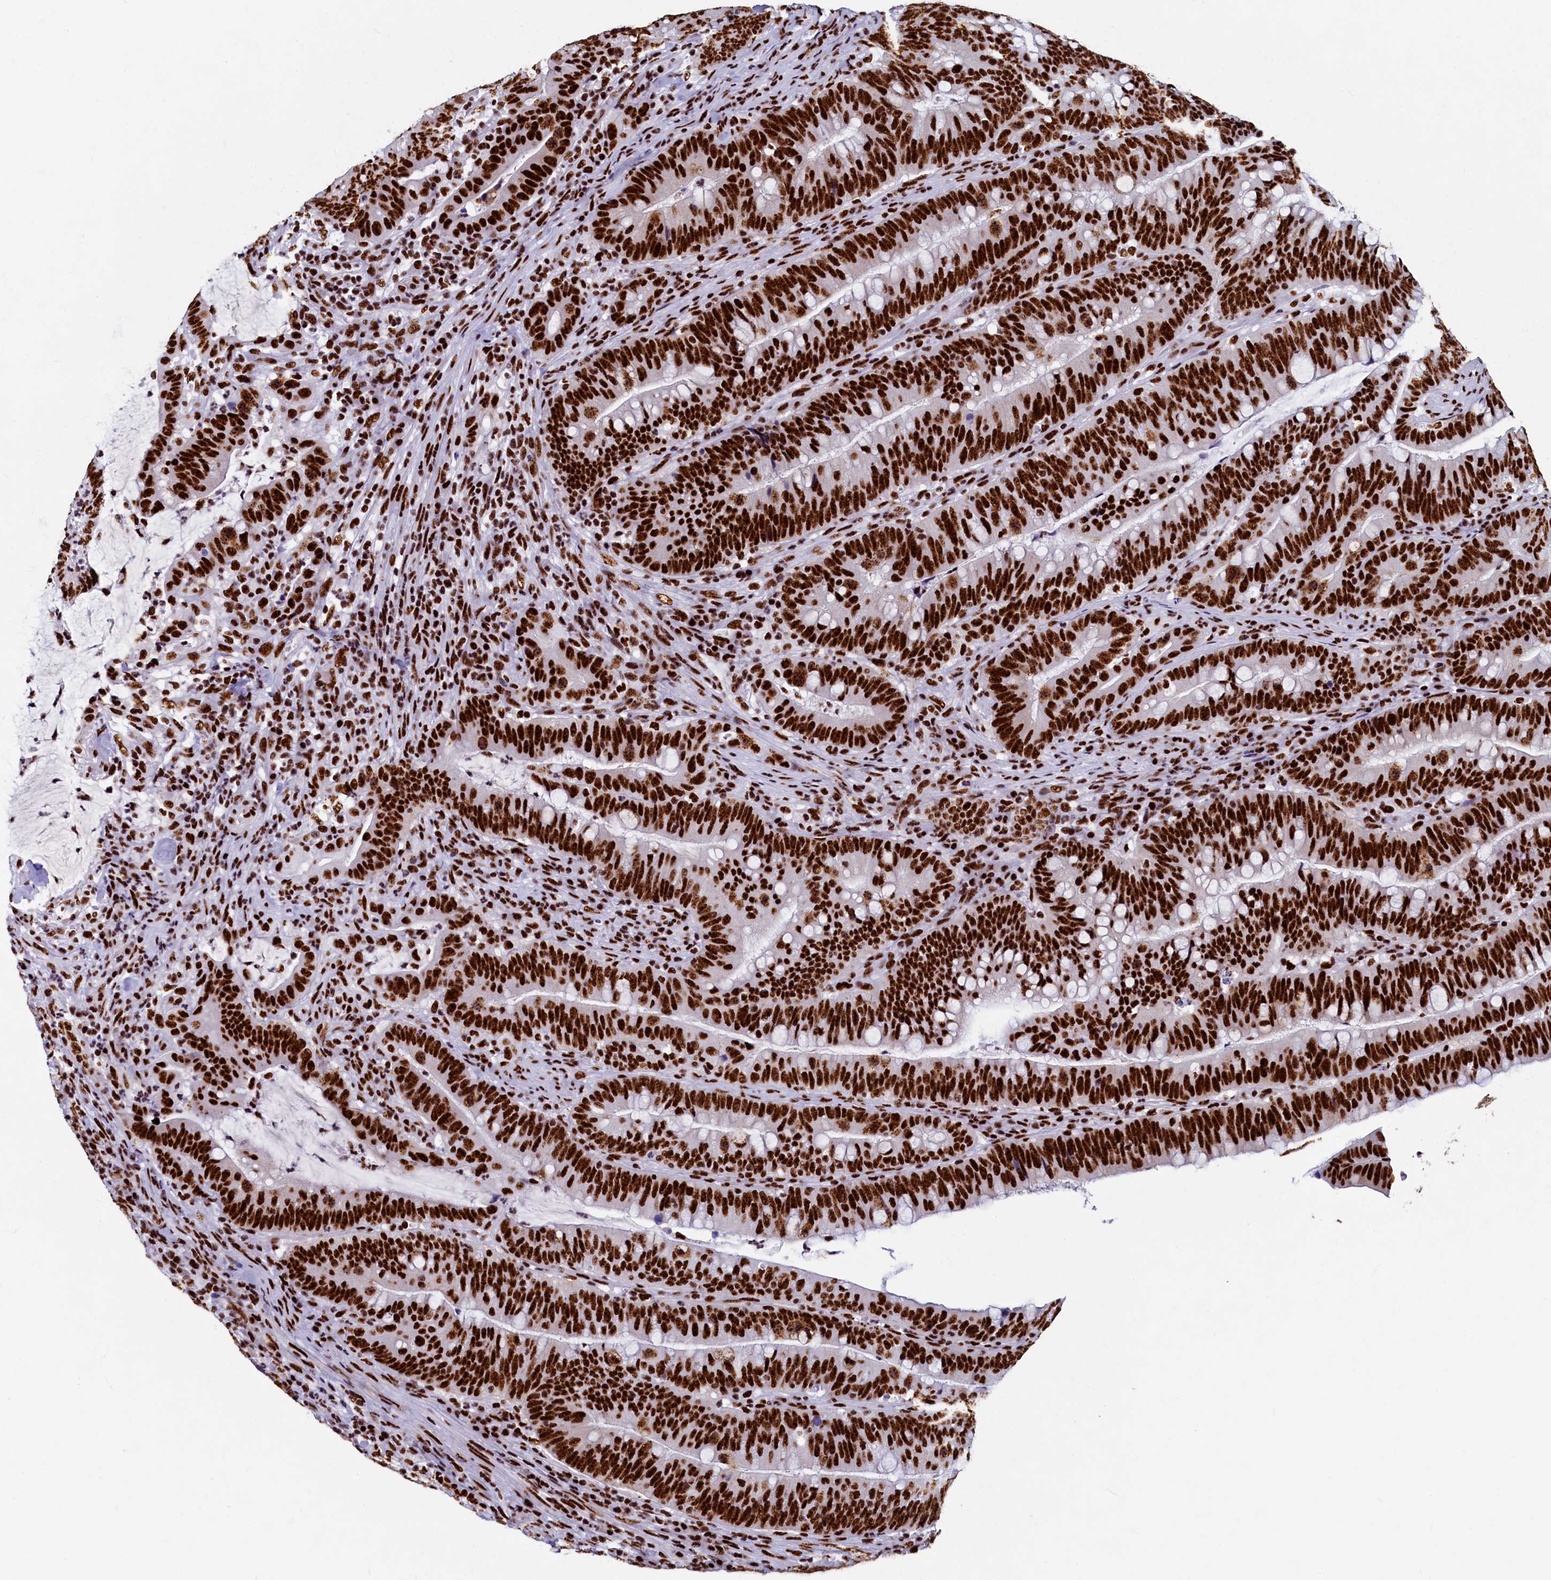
{"staining": {"intensity": "strong", "quantity": ">75%", "location": "nuclear"}, "tissue": "colorectal cancer", "cell_type": "Tumor cells", "image_type": "cancer", "snomed": [{"axis": "morphology", "description": "Adenocarcinoma, NOS"}, {"axis": "topography", "description": "Colon"}], "caption": "Immunohistochemical staining of human adenocarcinoma (colorectal) demonstrates high levels of strong nuclear positivity in about >75% of tumor cells. (DAB IHC with brightfield microscopy, high magnification).", "gene": "SRRM2", "patient": {"sex": "female", "age": 66}}